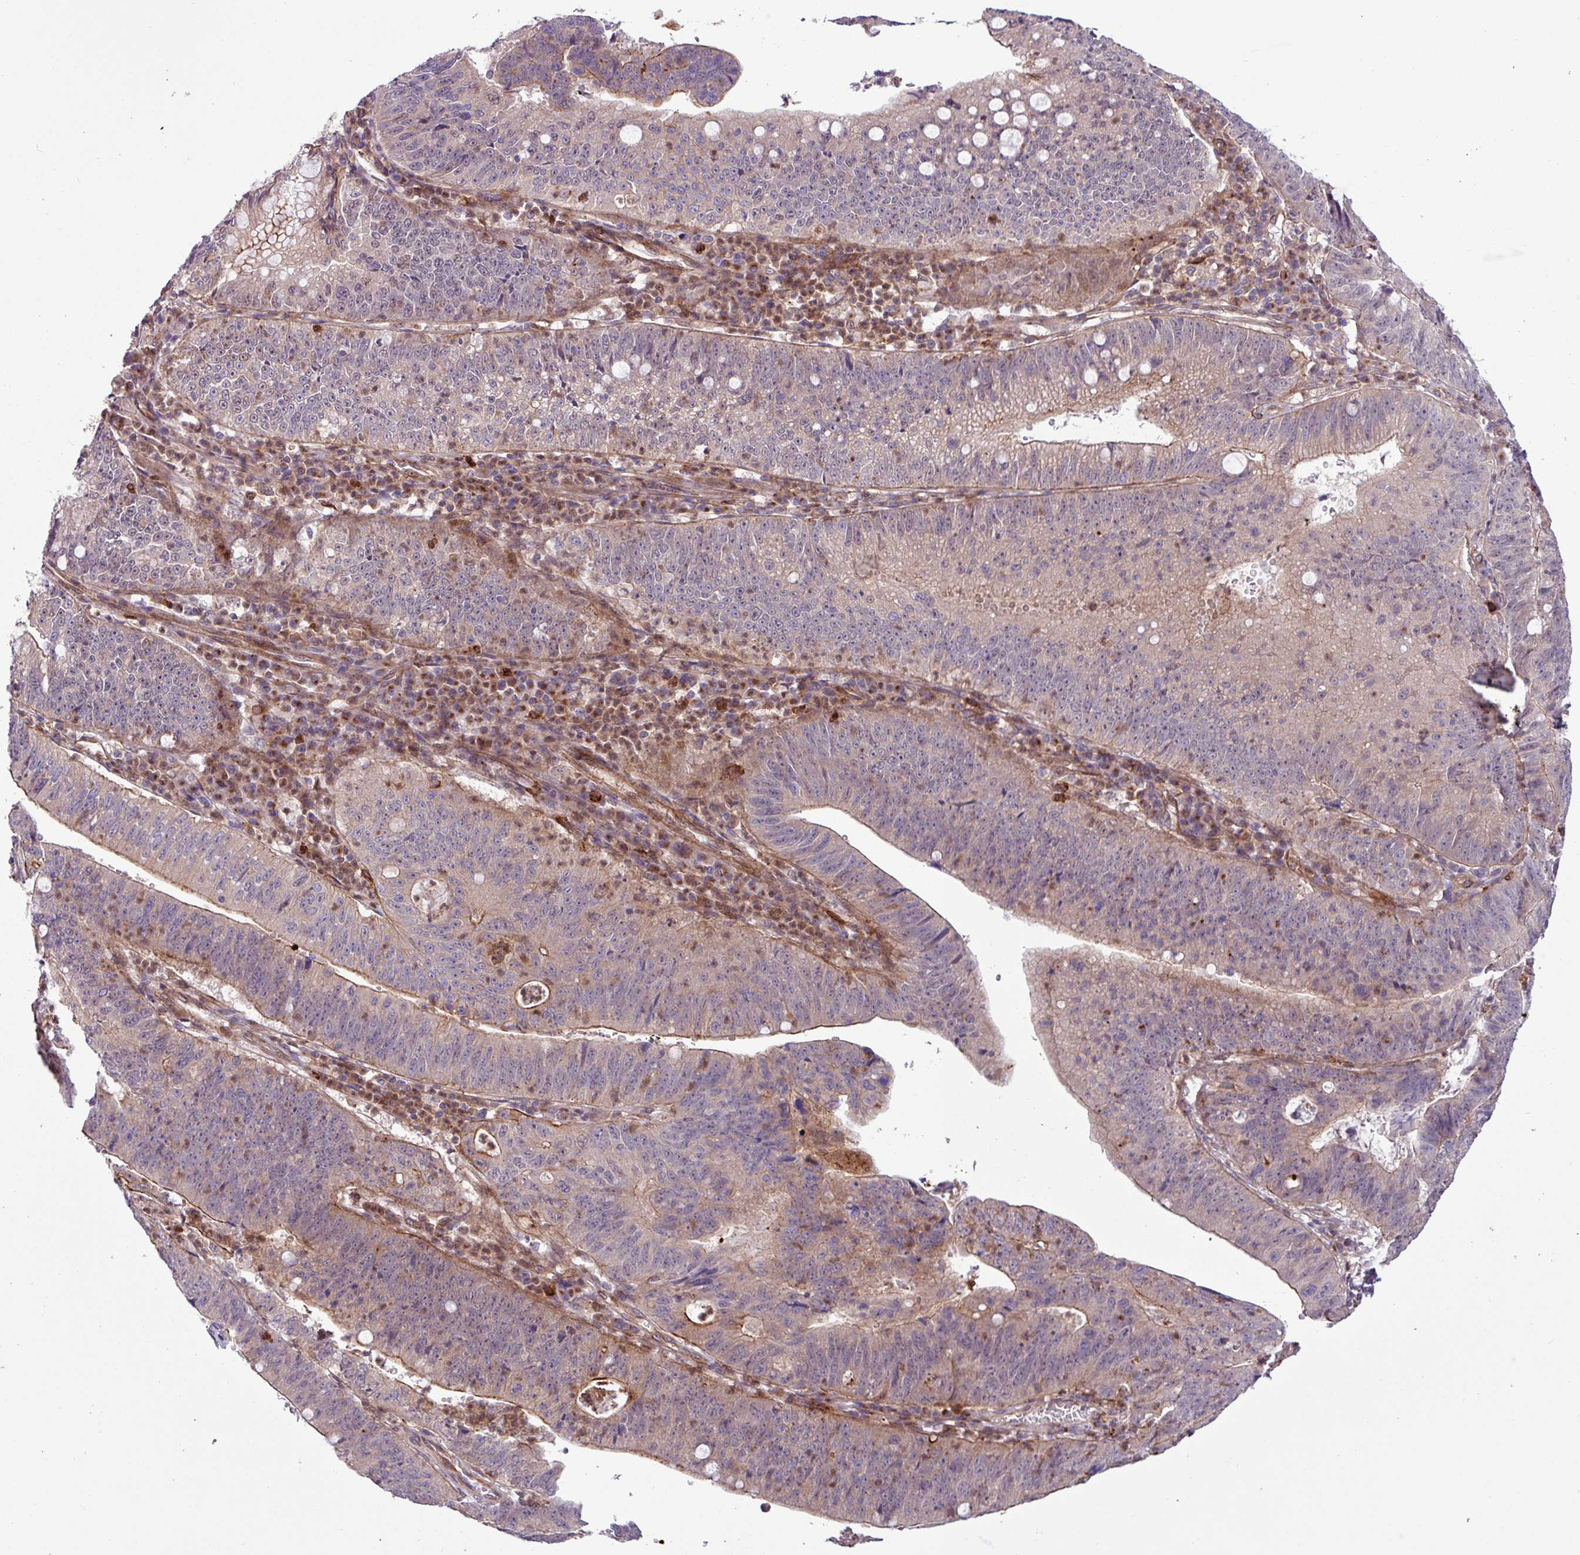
{"staining": {"intensity": "moderate", "quantity": "<25%", "location": "cytoplasmic/membranous"}, "tissue": "stomach cancer", "cell_type": "Tumor cells", "image_type": "cancer", "snomed": [{"axis": "morphology", "description": "Adenocarcinoma, NOS"}, {"axis": "topography", "description": "Stomach"}], "caption": "A brown stain highlights moderate cytoplasmic/membranous expression of a protein in human stomach cancer (adenocarcinoma) tumor cells. (Brightfield microscopy of DAB IHC at high magnification).", "gene": "CNTRL", "patient": {"sex": "male", "age": 59}}